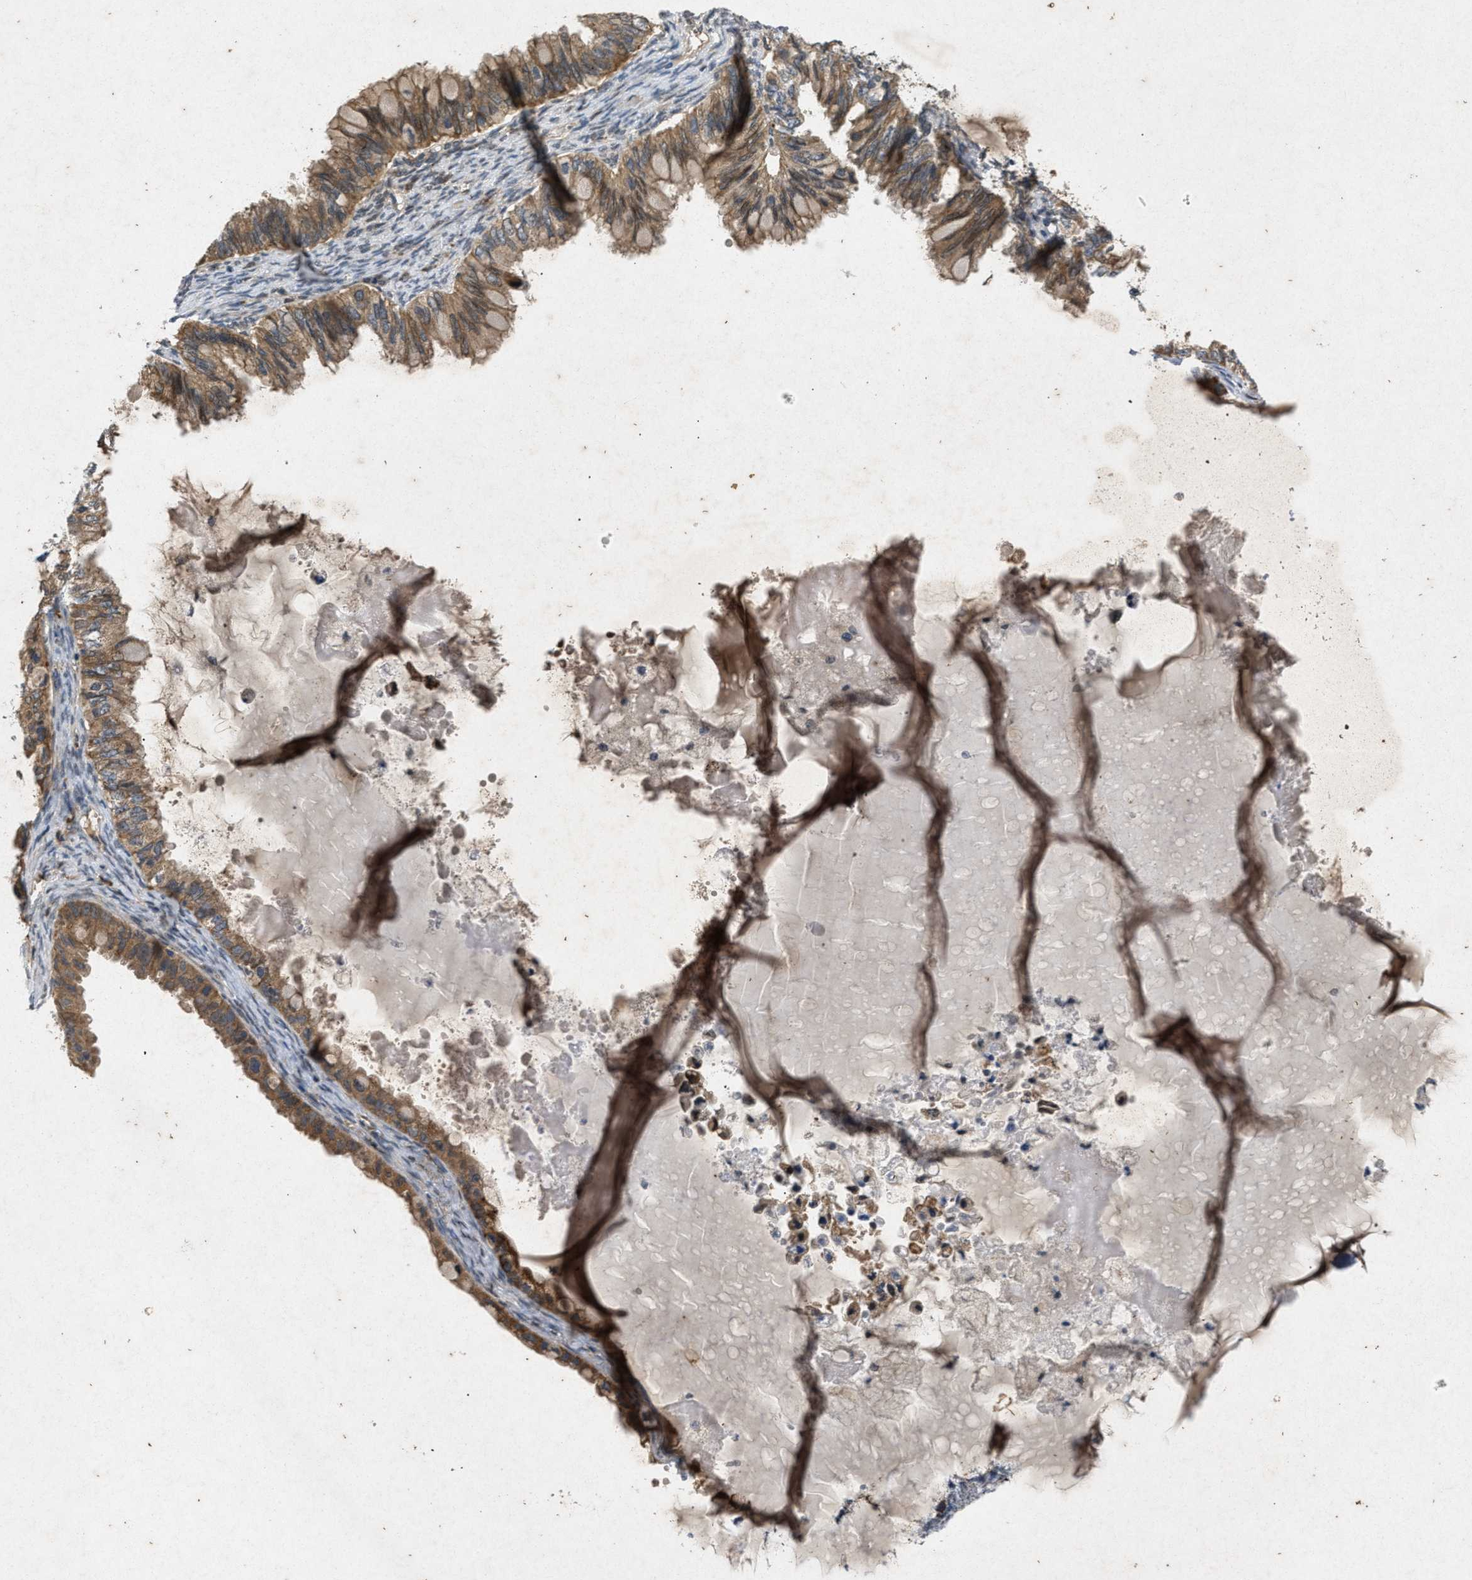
{"staining": {"intensity": "moderate", "quantity": ">75%", "location": "cytoplasmic/membranous"}, "tissue": "ovarian cancer", "cell_type": "Tumor cells", "image_type": "cancer", "snomed": [{"axis": "morphology", "description": "Cystadenocarcinoma, mucinous, NOS"}, {"axis": "topography", "description": "Ovary"}], "caption": "Approximately >75% of tumor cells in ovarian cancer (mucinous cystadenocarcinoma) demonstrate moderate cytoplasmic/membranous protein staining as visualized by brown immunohistochemical staining.", "gene": "PRKG2", "patient": {"sex": "female", "age": 80}}